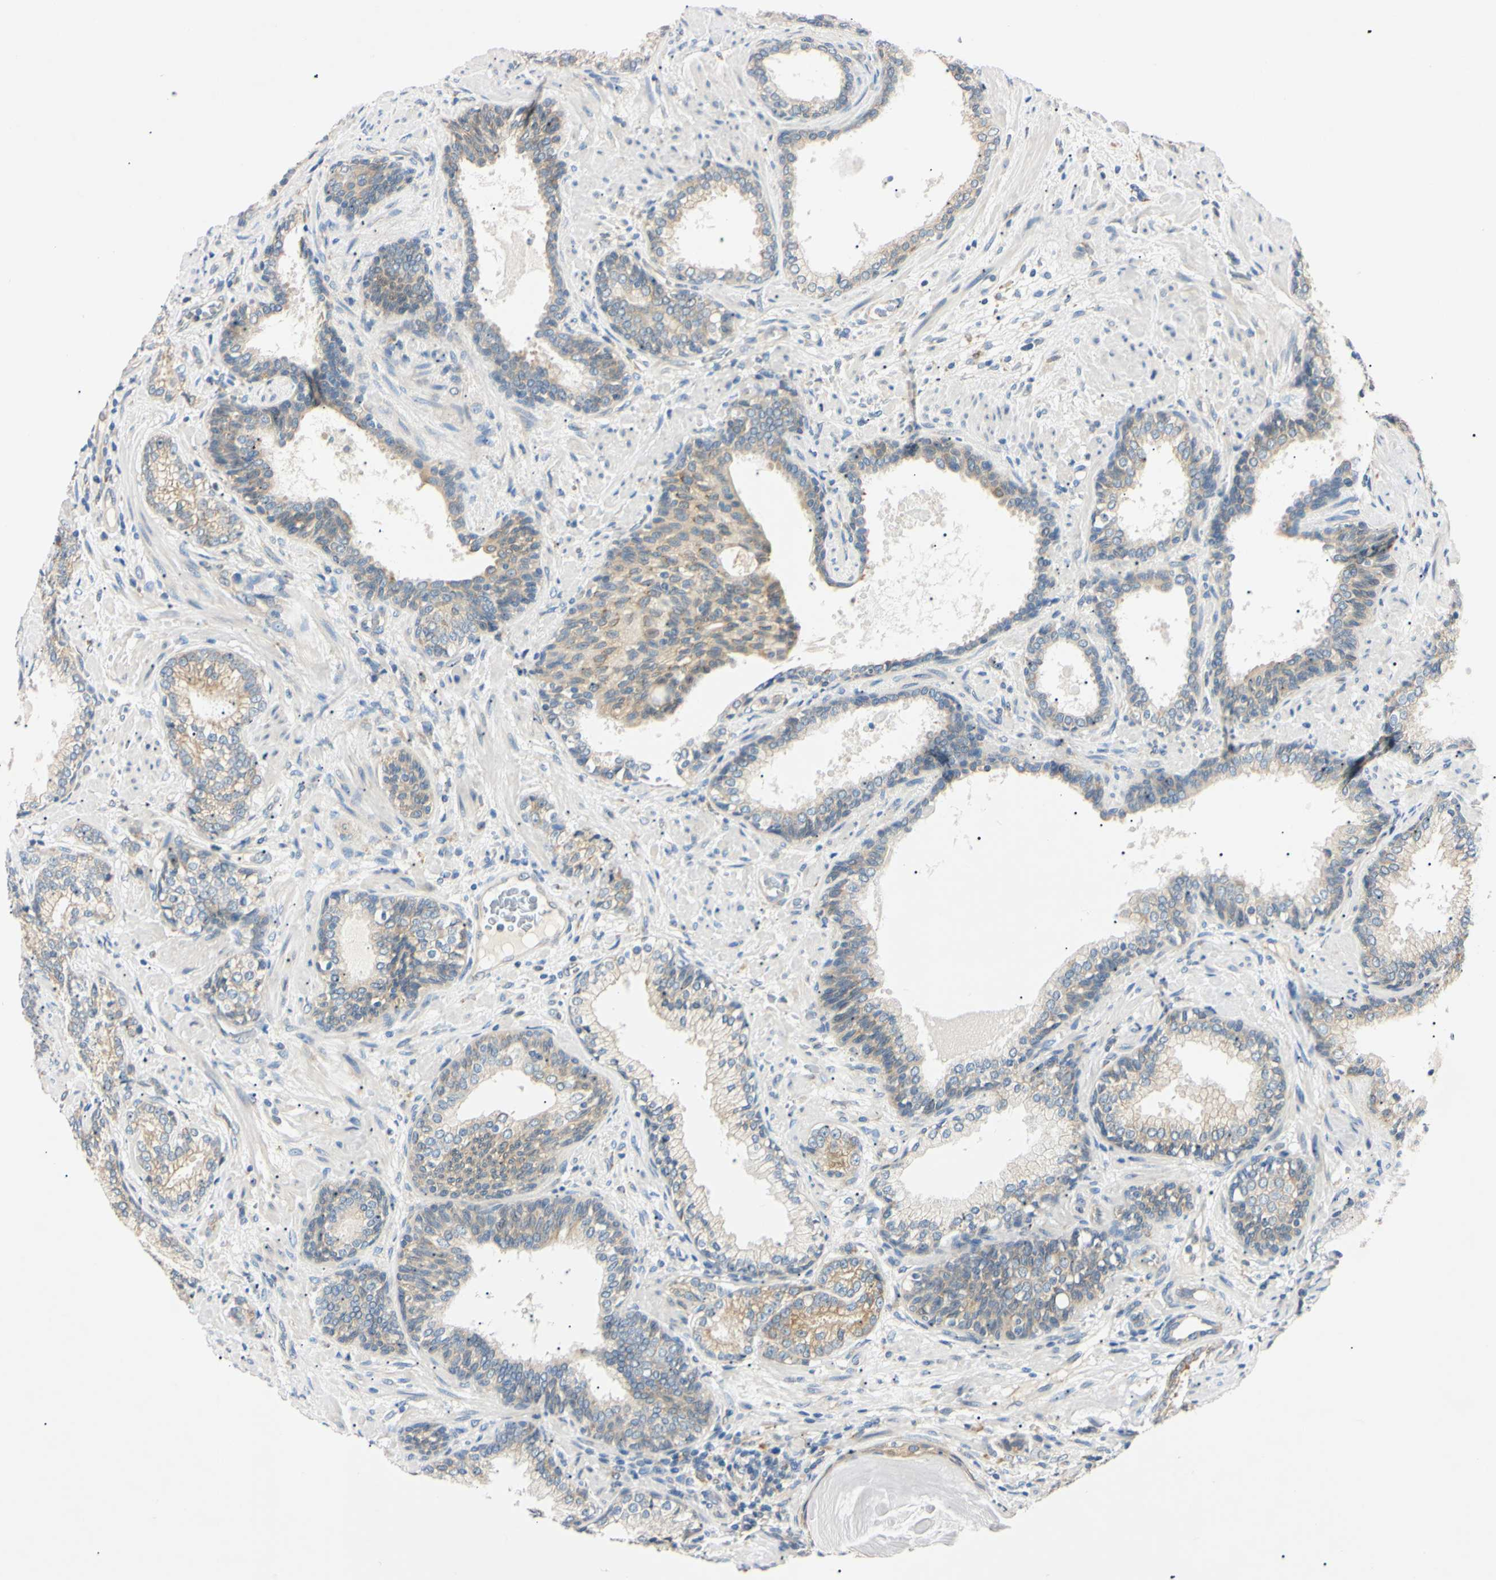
{"staining": {"intensity": "weak", "quantity": "25%-75%", "location": "cytoplasmic/membranous"}, "tissue": "prostate cancer", "cell_type": "Tumor cells", "image_type": "cancer", "snomed": [{"axis": "morphology", "description": "Adenocarcinoma, High grade"}, {"axis": "topography", "description": "Prostate"}], "caption": "Weak cytoplasmic/membranous staining is seen in approximately 25%-75% of tumor cells in high-grade adenocarcinoma (prostate).", "gene": "DNAJB12", "patient": {"sex": "male", "age": 61}}